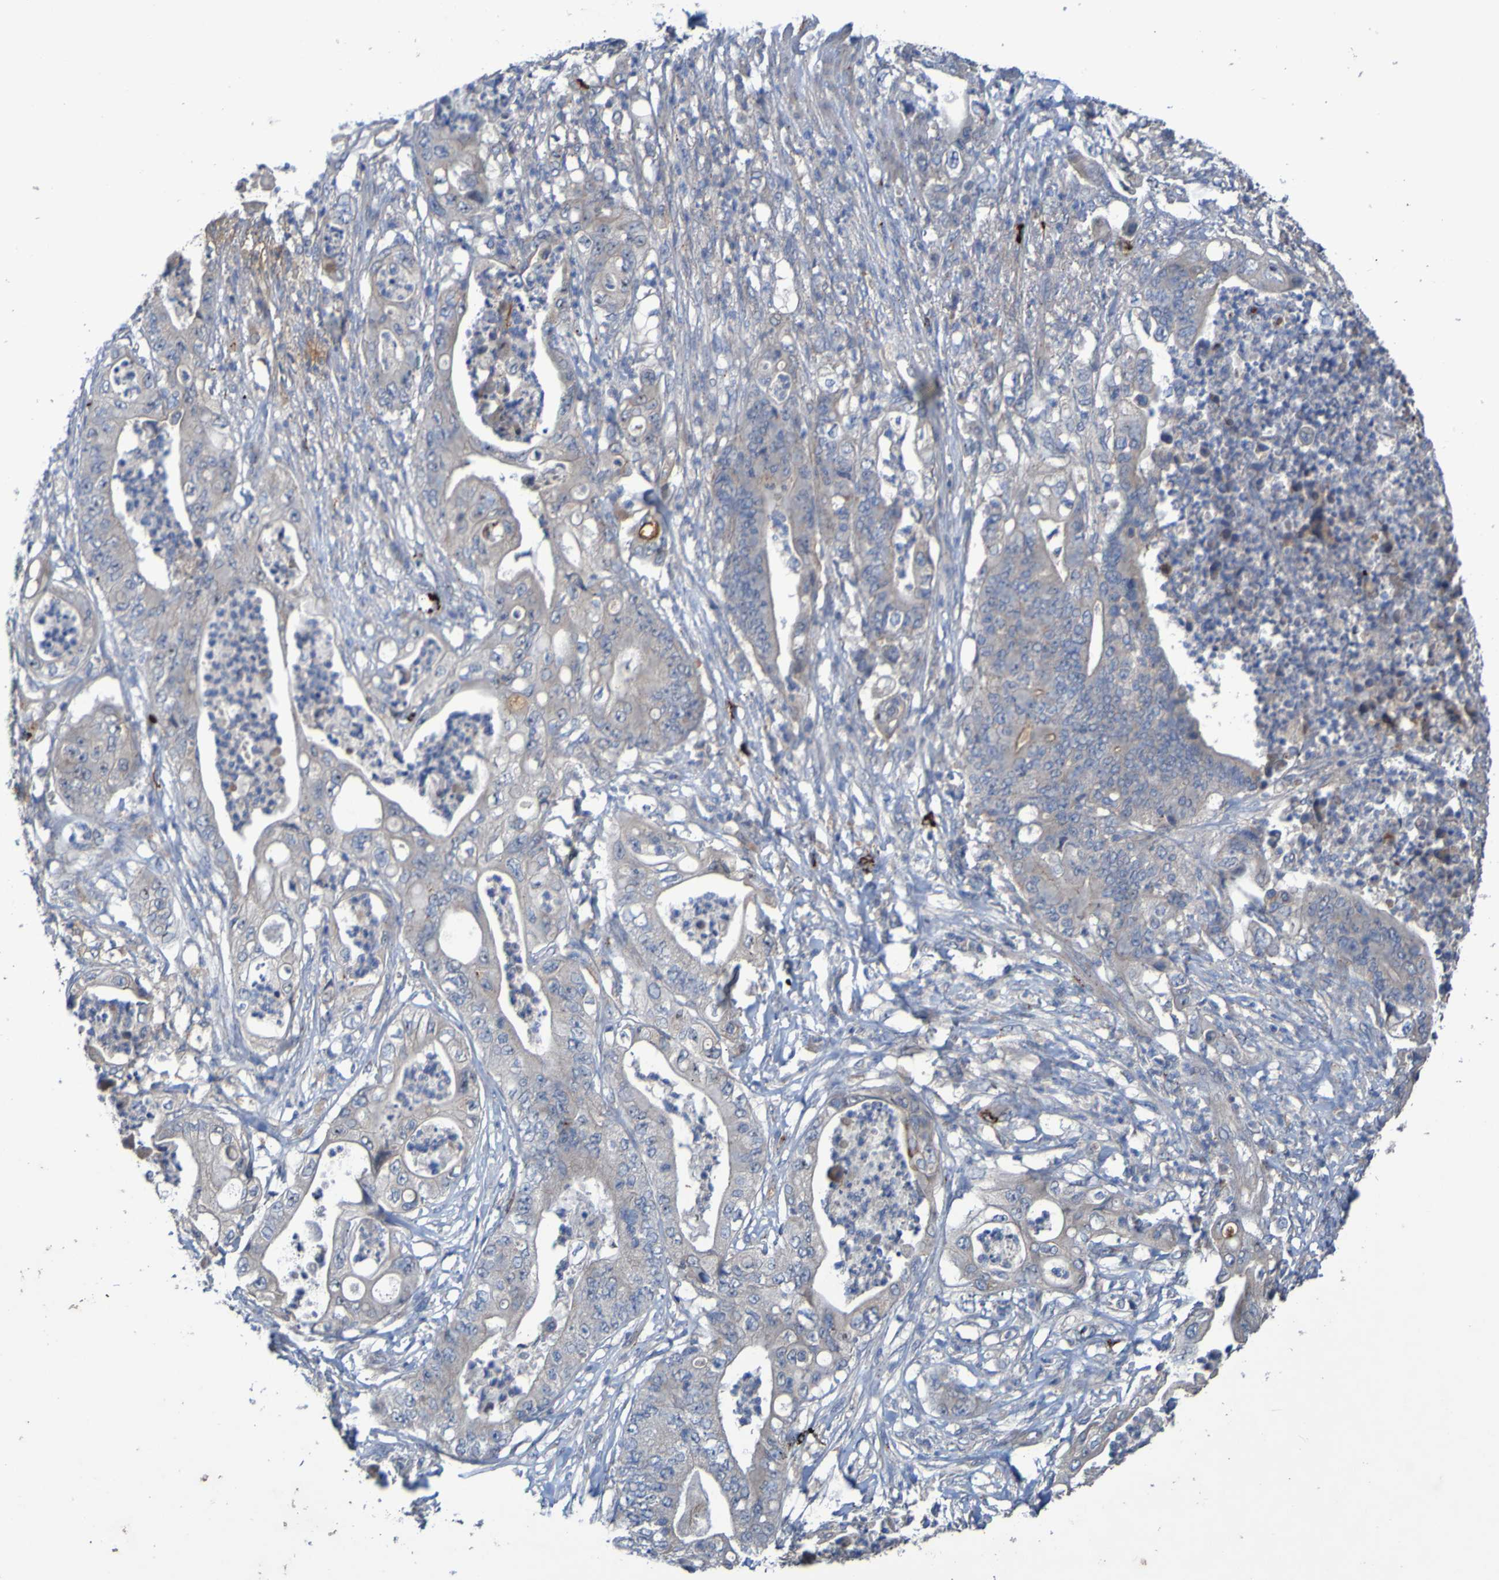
{"staining": {"intensity": "weak", "quantity": ">75%", "location": "cytoplasmic/membranous"}, "tissue": "stomach cancer", "cell_type": "Tumor cells", "image_type": "cancer", "snomed": [{"axis": "morphology", "description": "Adenocarcinoma, NOS"}, {"axis": "topography", "description": "Stomach"}], "caption": "A low amount of weak cytoplasmic/membranous staining is appreciated in about >75% of tumor cells in adenocarcinoma (stomach) tissue. The staining is performed using DAB (3,3'-diaminobenzidine) brown chromogen to label protein expression. The nuclei are counter-stained blue using hematoxylin.", "gene": "ANGPT4", "patient": {"sex": "female", "age": 73}}